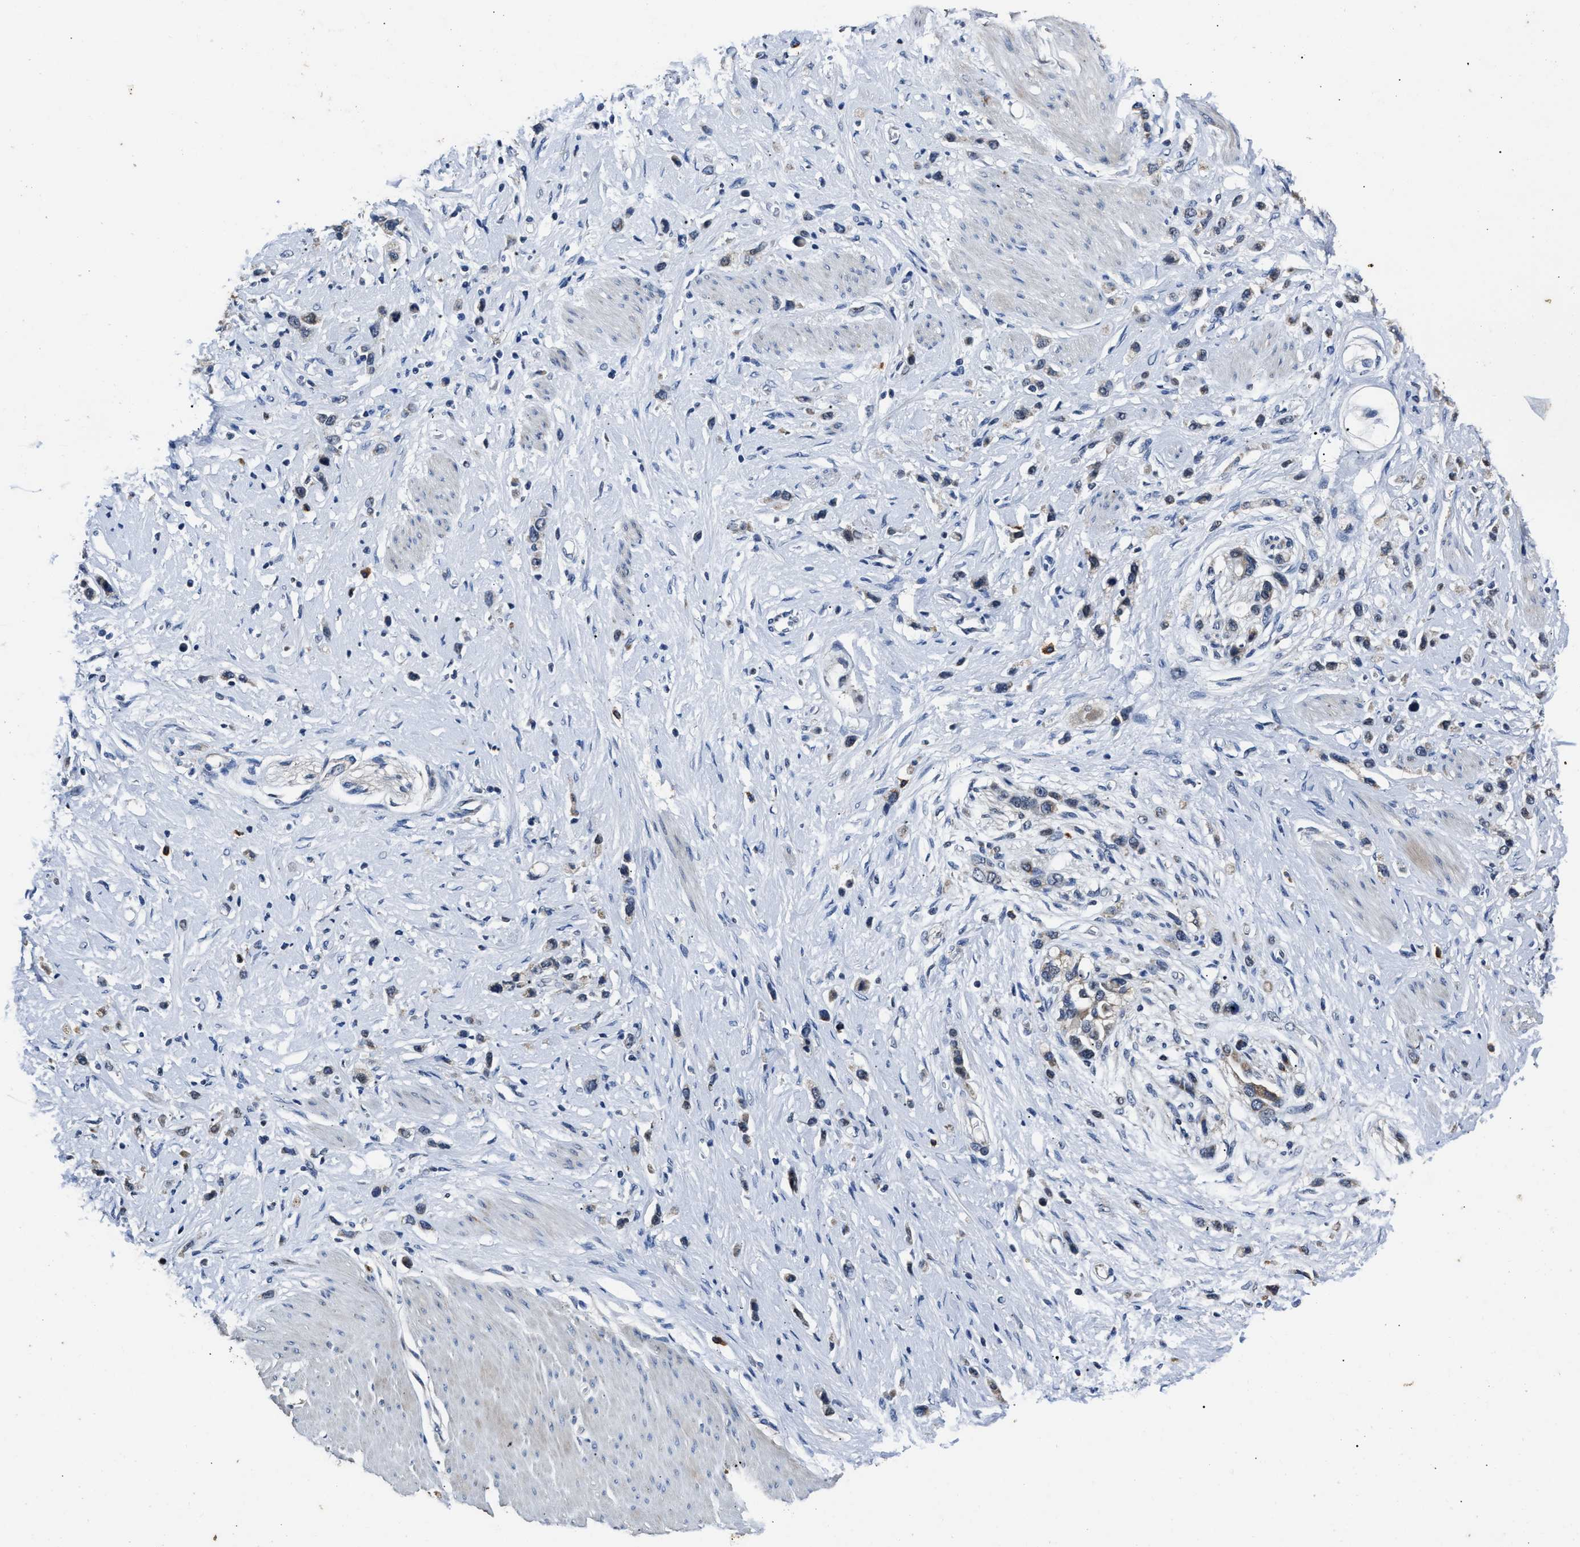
{"staining": {"intensity": "weak", "quantity": "<25%", "location": "cytoplasmic/membranous"}, "tissue": "stomach cancer", "cell_type": "Tumor cells", "image_type": "cancer", "snomed": [{"axis": "morphology", "description": "Adenocarcinoma, NOS"}, {"axis": "topography", "description": "Stomach"}], "caption": "Human stomach adenocarcinoma stained for a protein using immunohistochemistry (IHC) reveals no positivity in tumor cells.", "gene": "NSUN5", "patient": {"sex": "female", "age": 65}}